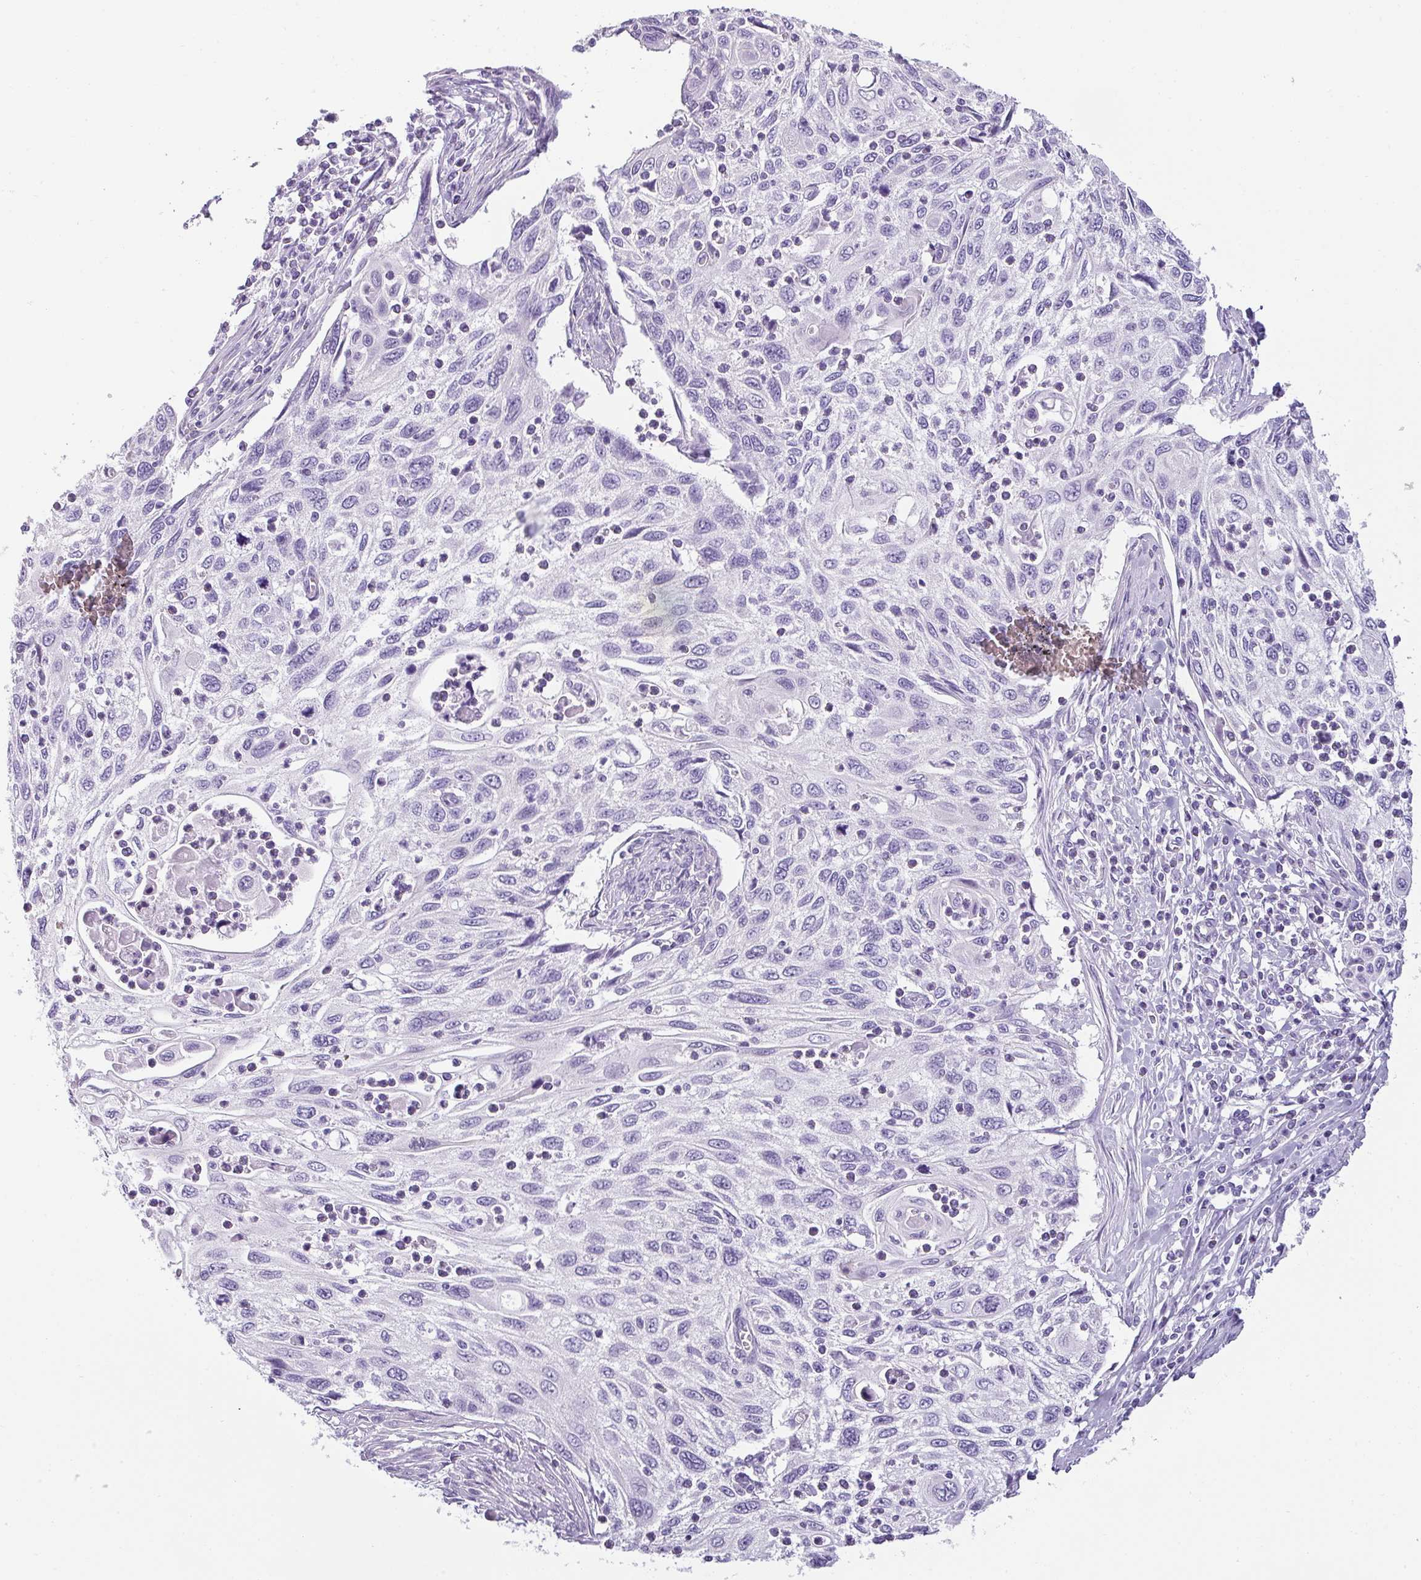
{"staining": {"intensity": "negative", "quantity": "none", "location": "none"}, "tissue": "cervical cancer", "cell_type": "Tumor cells", "image_type": "cancer", "snomed": [{"axis": "morphology", "description": "Squamous cell carcinoma, NOS"}, {"axis": "topography", "description": "Cervix"}], "caption": "Immunohistochemistry photomicrograph of human cervical squamous cell carcinoma stained for a protein (brown), which displays no staining in tumor cells.", "gene": "VCY1B", "patient": {"sex": "female", "age": 70}}